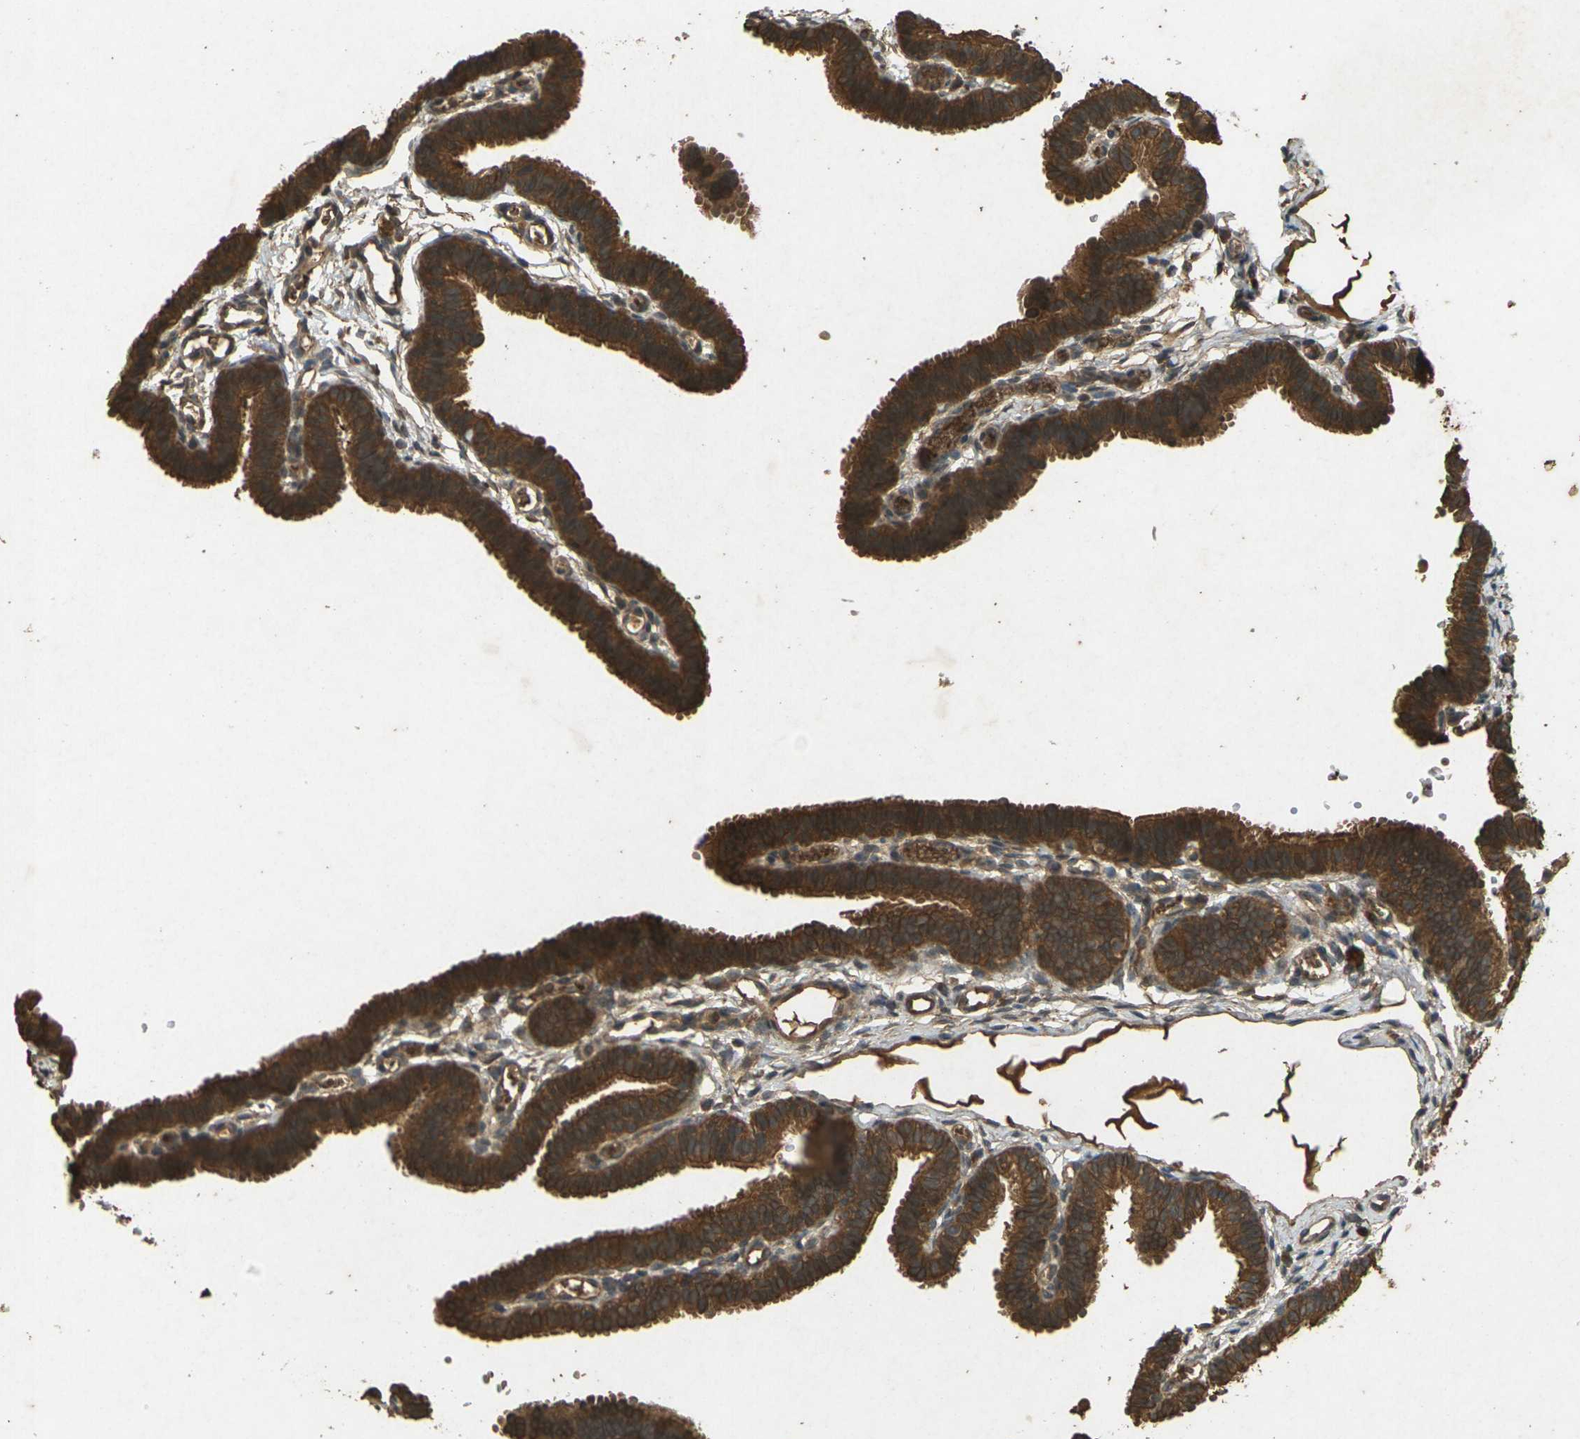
{"staining": {"intensity": "strong", "quantity": ">75%", "location": "cytoplasmic/membranous"}, "tissue": "fallopian tube", "cell_type": "Glandular cells", "image_type": "normal", "snomed": [{"axis": "morphology", "description": "Normal tissue, NOS"}, {"axis": "topography", "description": "Fallopian tube"}, {"axis": "topography", "description": "Placenta"}], "caption": "Glandular cells demonstrate high levels of strong cytoplasmic/membranous staining in approximately >75% of cells in normal fallopian tube. The staining is performed using DAB (3,3'-diaminobenzidine) brown chromogen to label protein expression. The nuclei are counter-stained blue using hematoxylin.", "gene": "TAP1", "patient": {"sex": "female", "age": 34}}